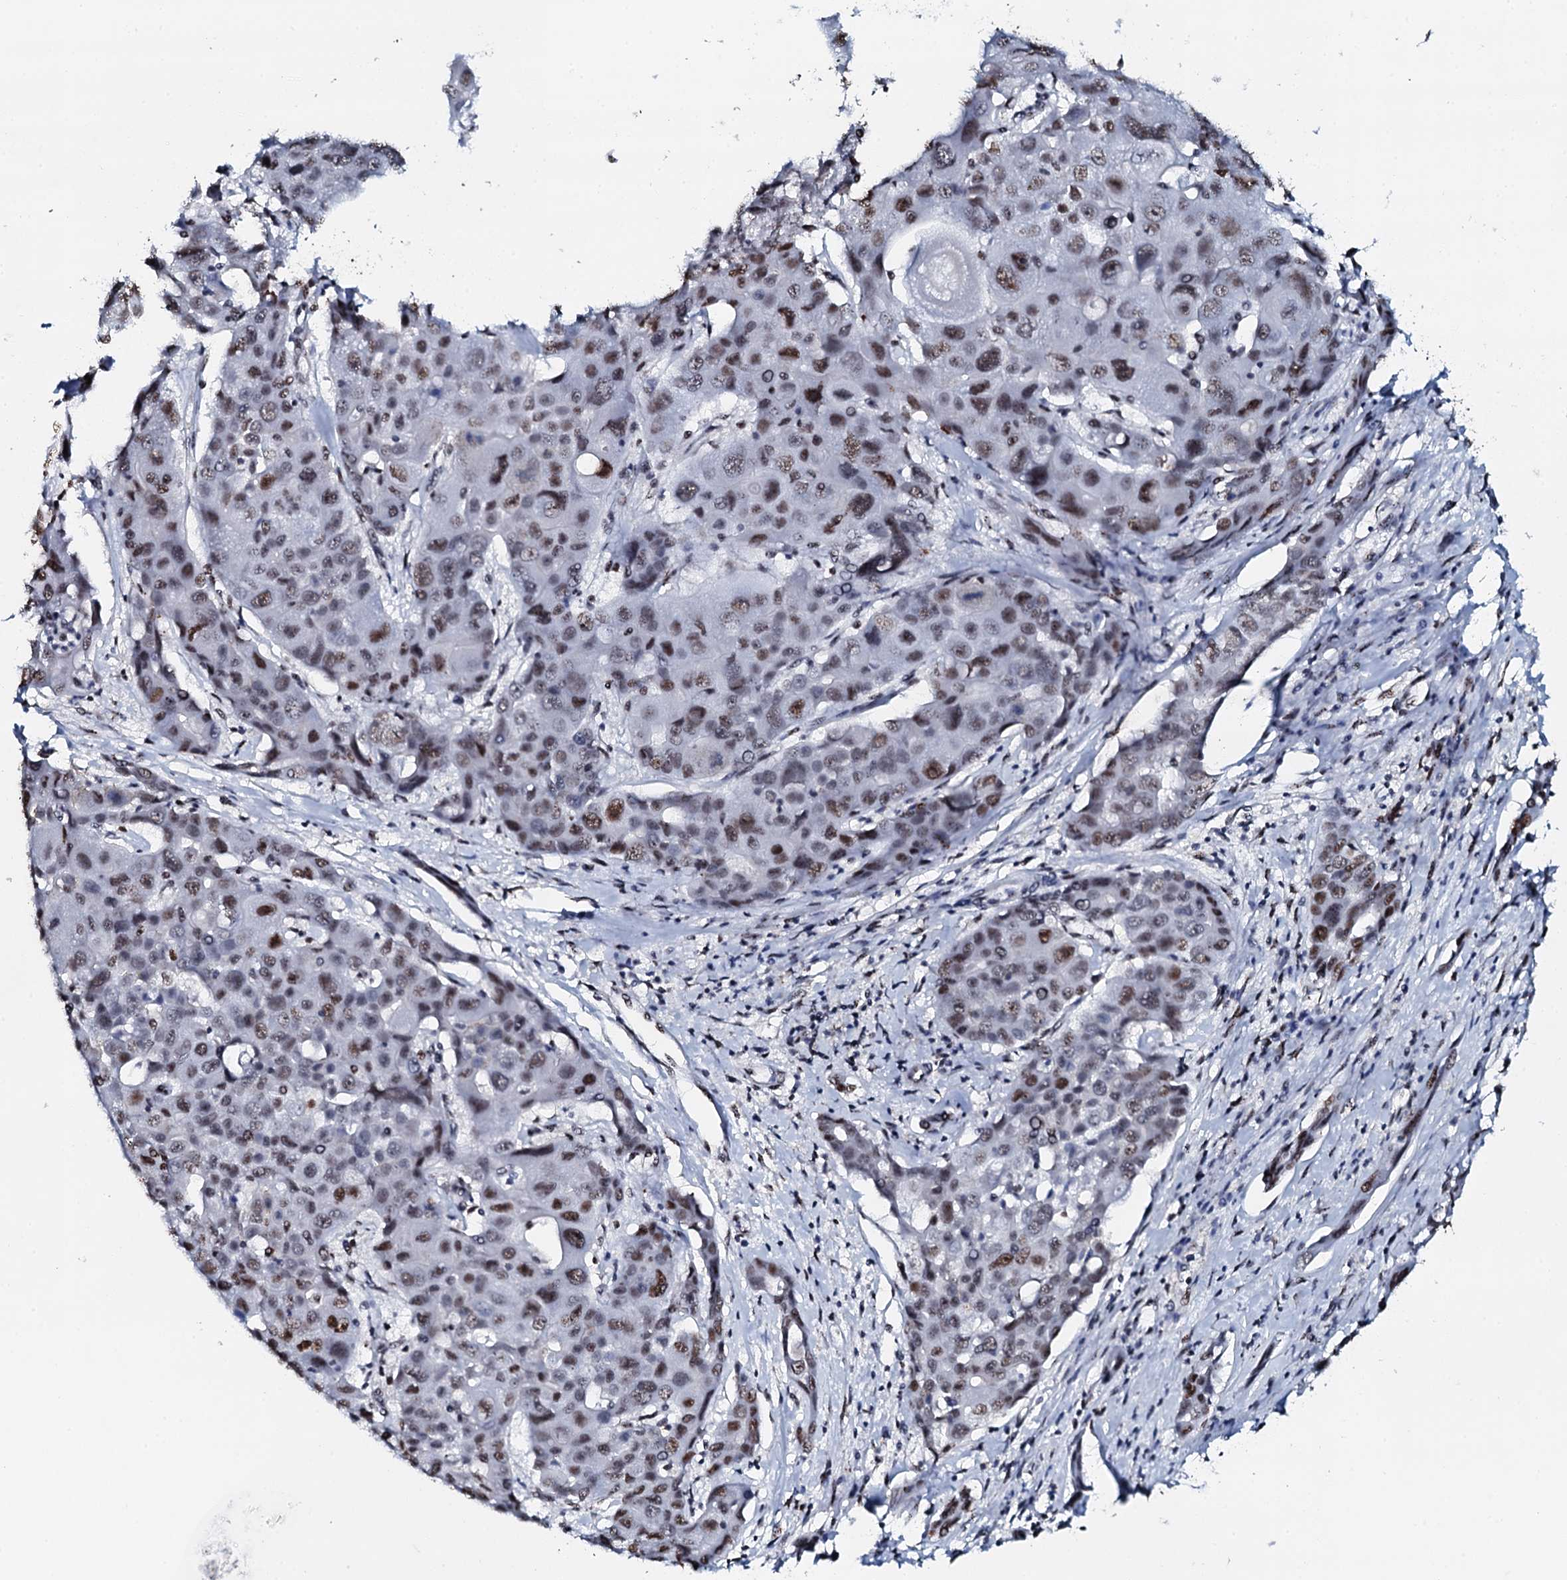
{"staining": {"intensity": "moderate", "quantity": "25%-75%", "location": "nuclear"}, "tissue": "liver cancer", "cell_type": "Tumor cells", "image_type": "cancer", "snomed": [{"axis": "morphology", "description": "Cholangiocarcinoma"}, {"axis": "topography", "description": "Liver"}], "caption": "Protein expression analysis of human cholangiocarcinoma (liver) reveals moderate nuclear staining in about 25%-75% of tumor cells.", "gene": "NKAPD1", "patient": {"sex": "male", "age": 67}}